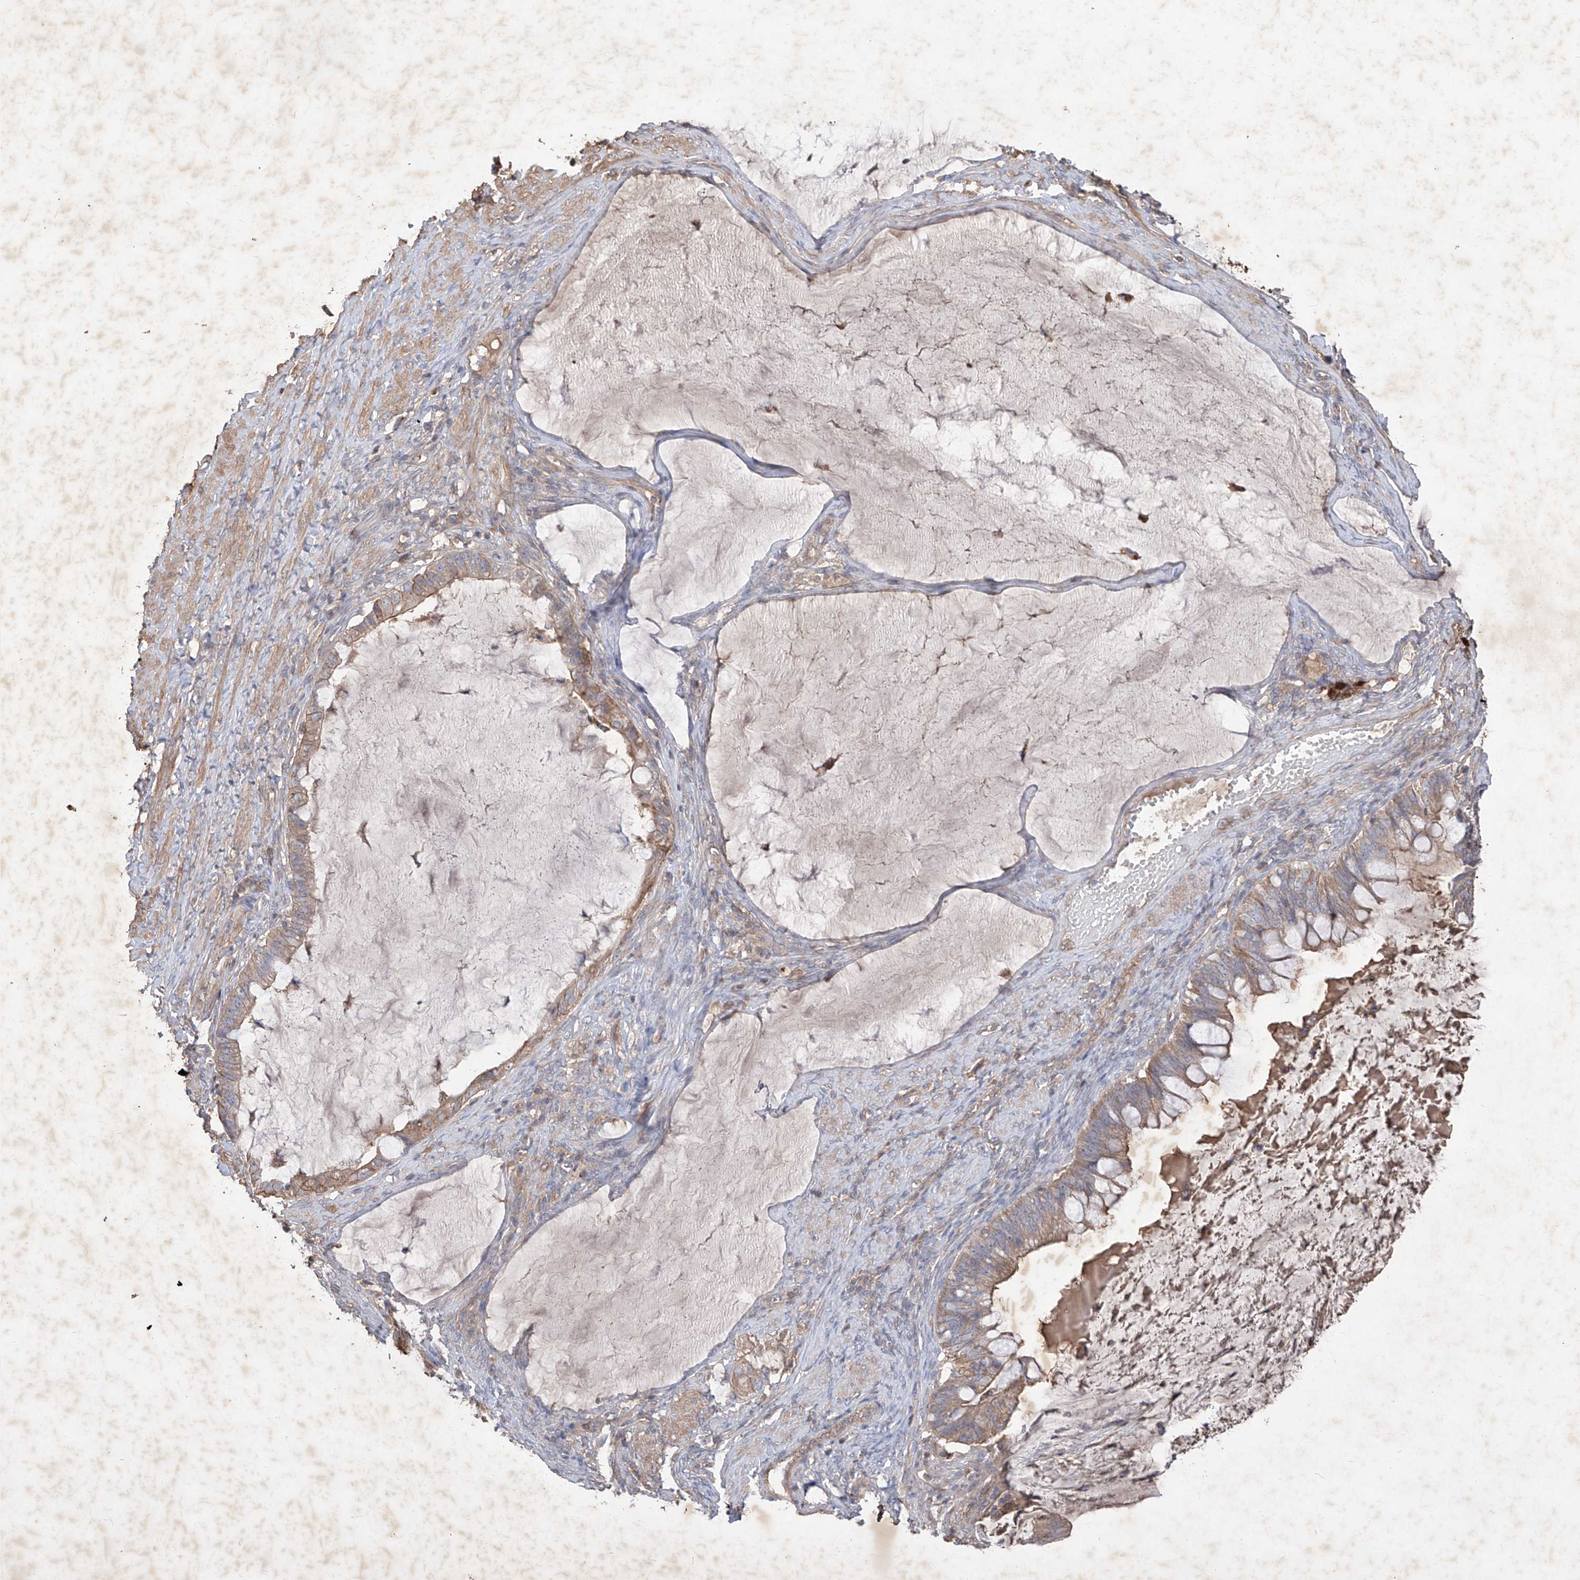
{"staining": {"intensity": "moderate", "quantity": ">75%", "location": "cytoplasmic/membranous"}, "tissue": "ovarian cancer", "cell_type": "Tumor cells", "image_type": "cancer", "snomed": [{"axis": "morphology", "description": "Cystadenocarcinoma, mucinous, NOS"}, {"axis": "topography", "description": "Ovary"}], "caption": "Ovarian cancer was stained to show a protein in brown. There is medium levels of moderate cytoplasmic/membranous expression in about >75% of tumor cells.", "gene": "EDN1", "patient": {"sex": "female", "age": 61}}